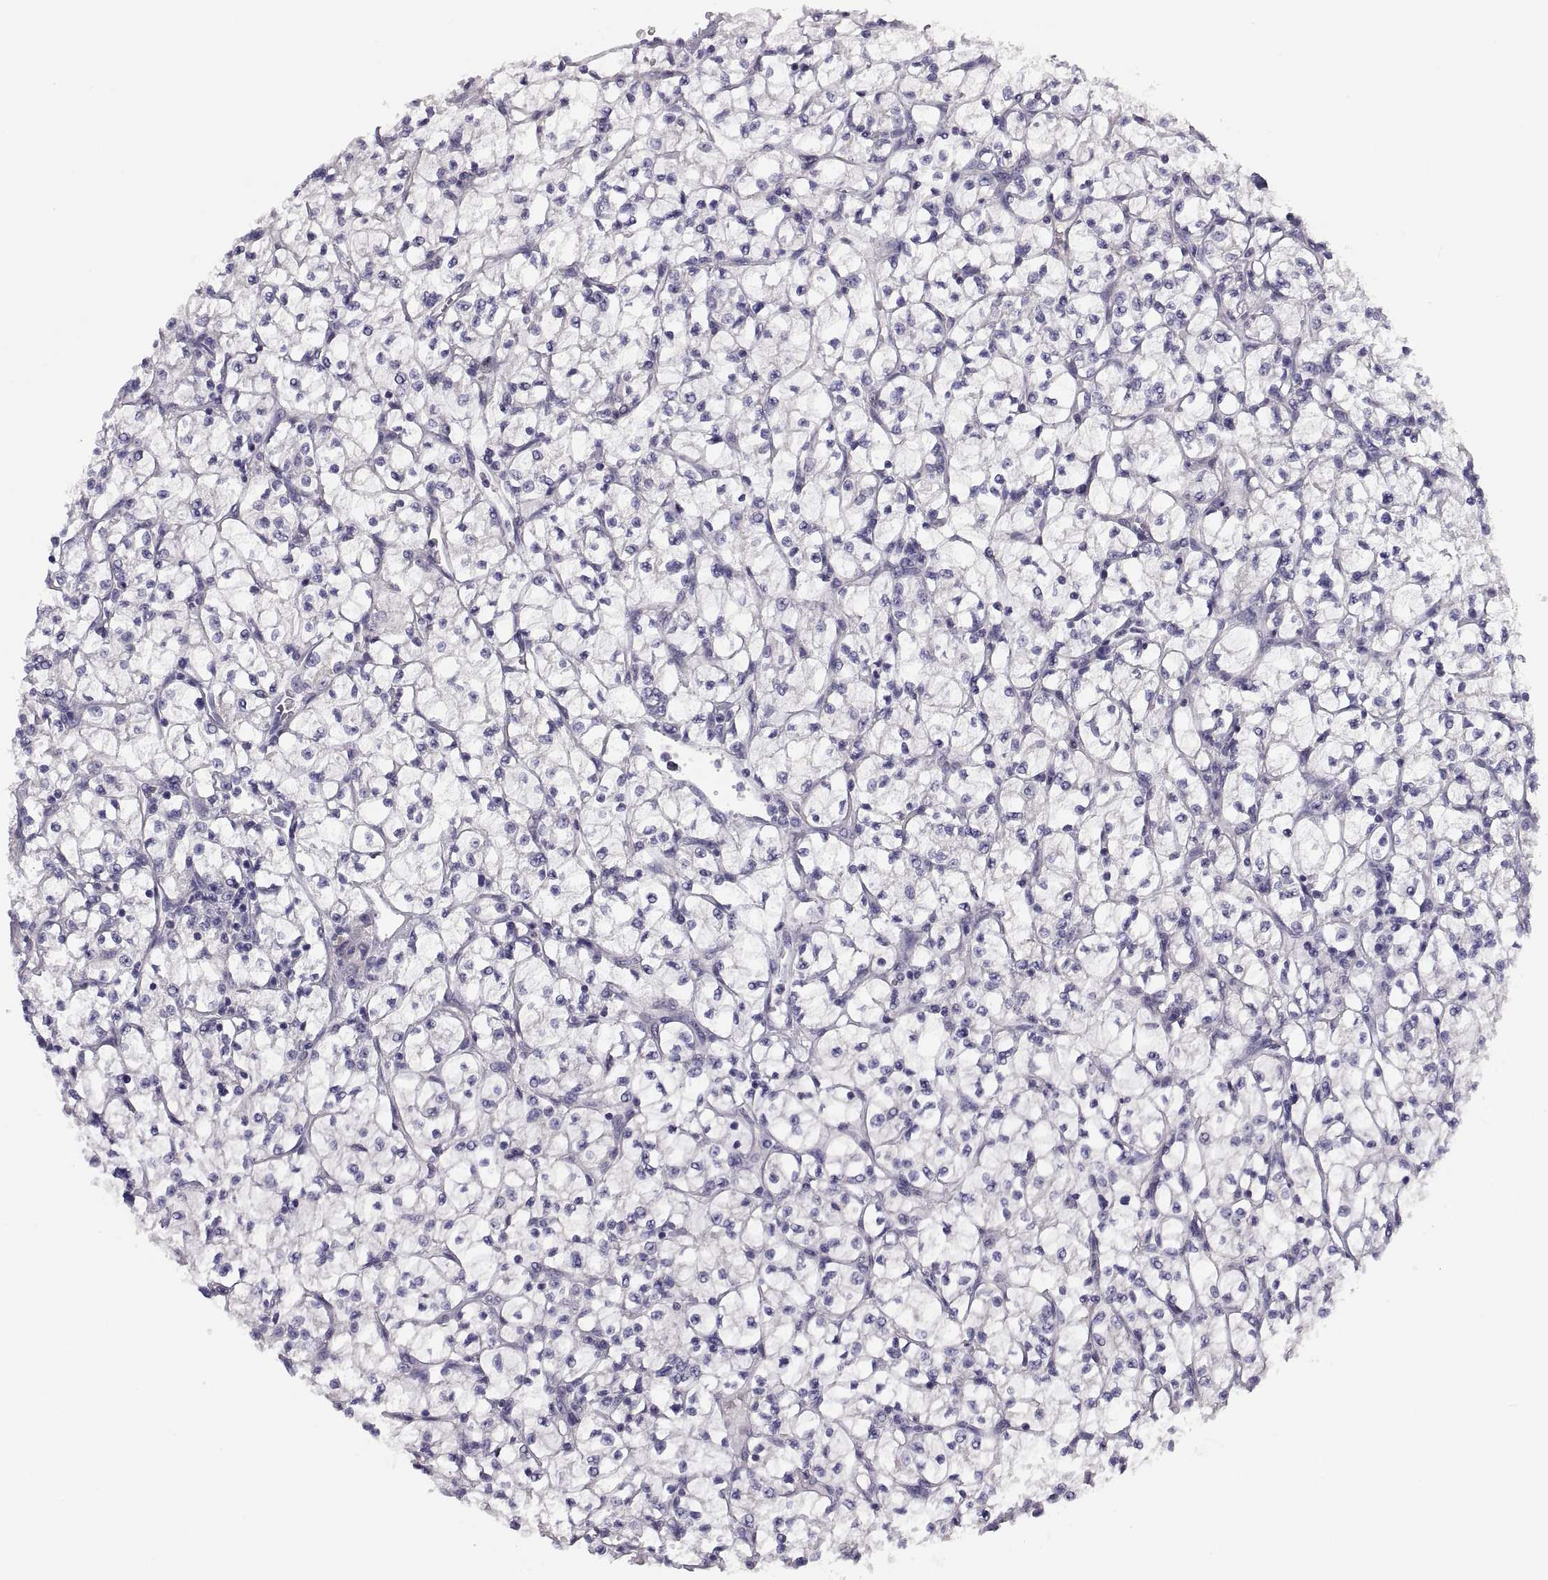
{"staining": {"intensity": "negative", "quantity": "none", "location": "none"}, "tissue": "renal cancer", "cell_type": "Tumor cells", "image_type": "cancer", "snomed": [{"axis": "morphology", "description": "Adenocarcinoma, NOS"}, {"axis": "topography", "description": "Kidney"}], "caption": "The immunohistochemistry (IHC) image has no significant positivity in tumor cells of adenocarcinoma (renal) tissue.", "gene": "STRC", "patient": {"sex": "female", "age": 64}}